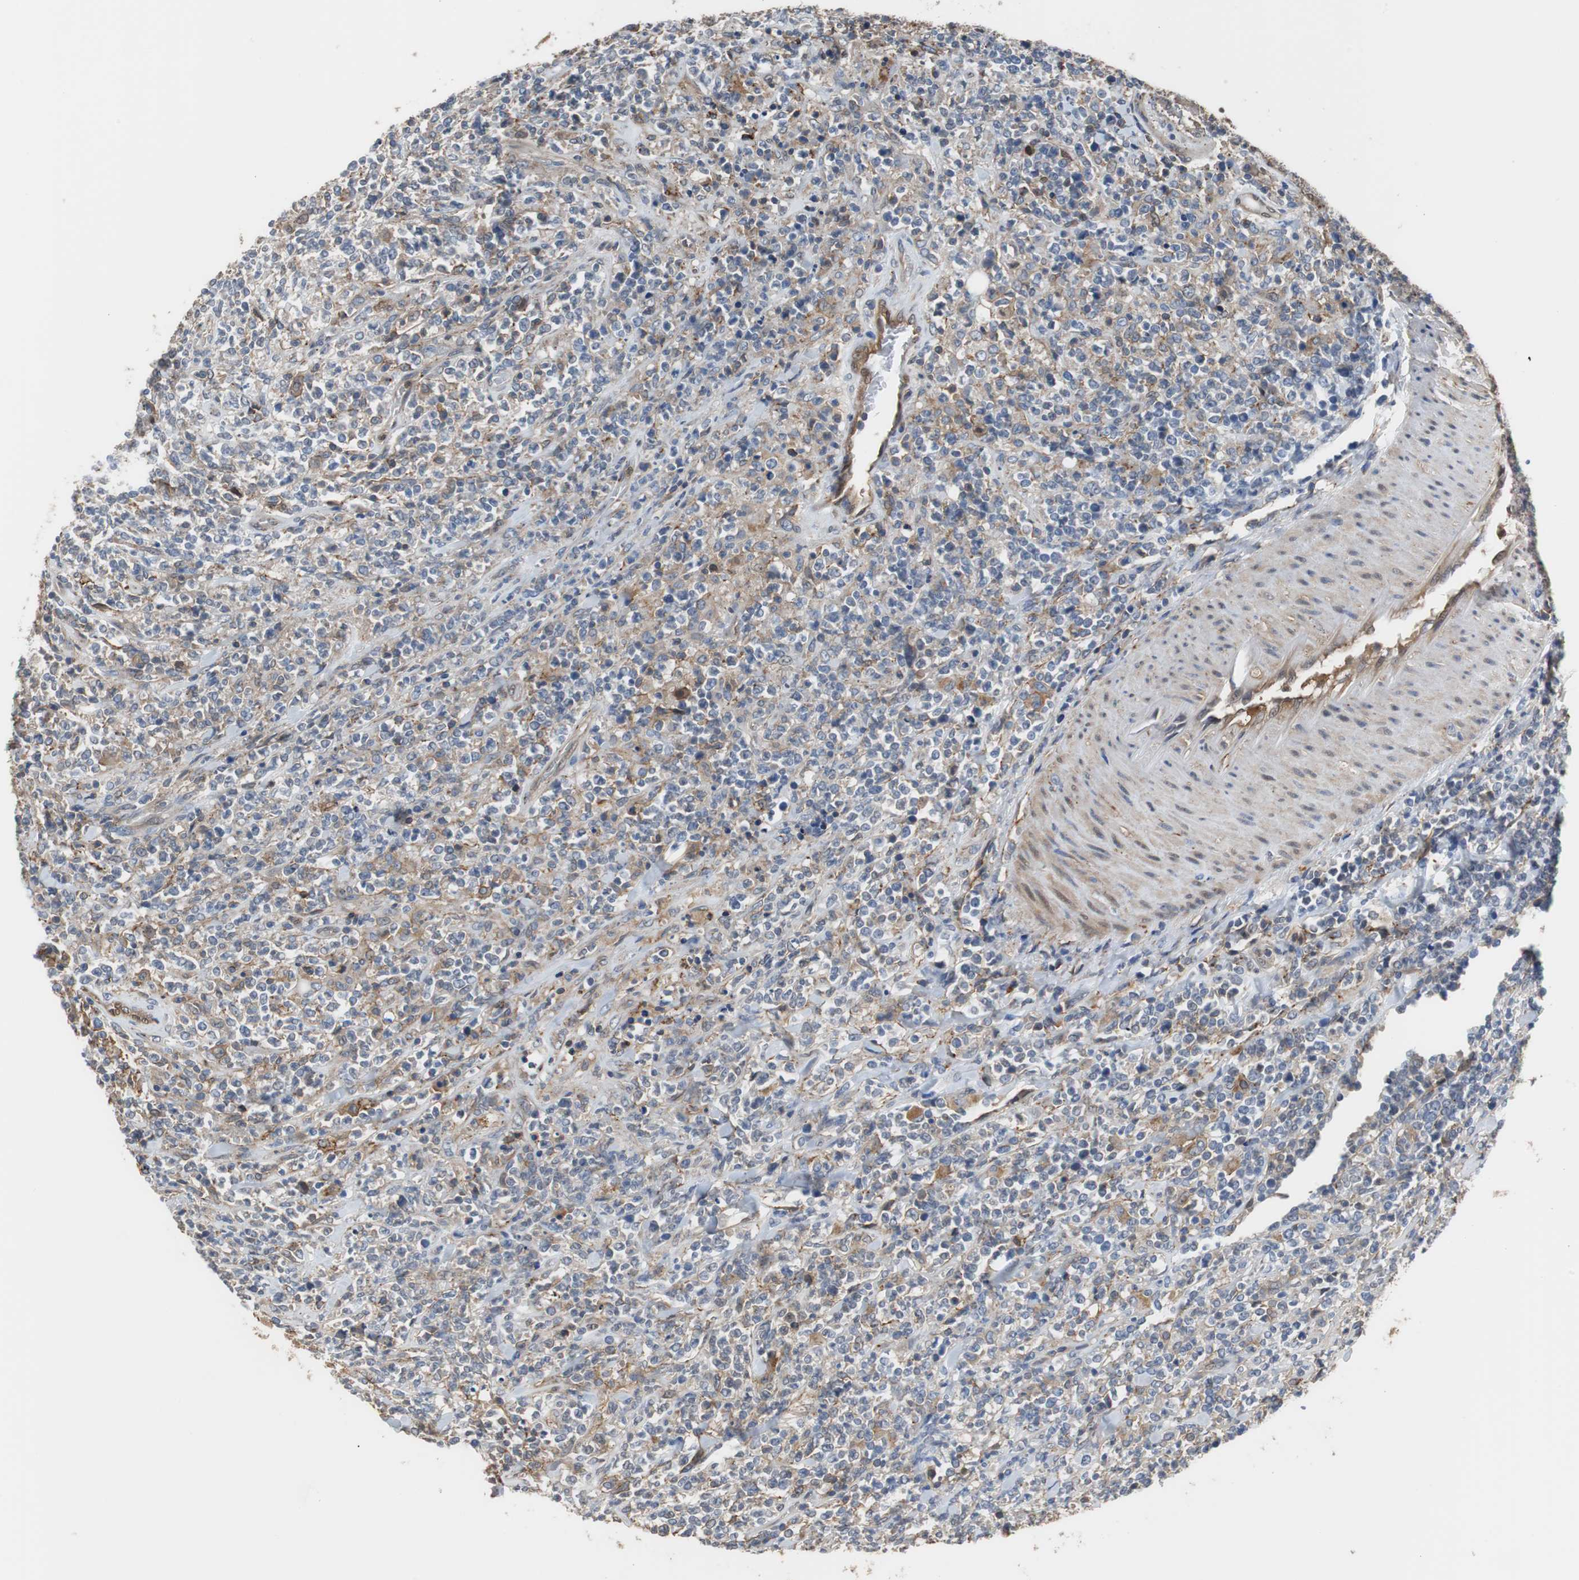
{"staining": {"intensity": "negative", "quantity": "none", "location": "none"}, "tissue": "lymphoma", "cell_type": "Tumor cells", "image_type": "cancer", "snomed": [{"axis": "morphology", "description": "Malignant lymphoma, non-Hodgkin's type, High grade"}, {"axis": "topography", "description": "Soft tissue"}], "caption": "Immunohistochemistry photomicrograph of neoplastic tissue: human lymphoma stained with DAB (3,3'-diaminobenzidine) displays no significant protein staining in tumor cells.", "gene": "ANXA4", "patient": {"sex": "male", "age": 18}}